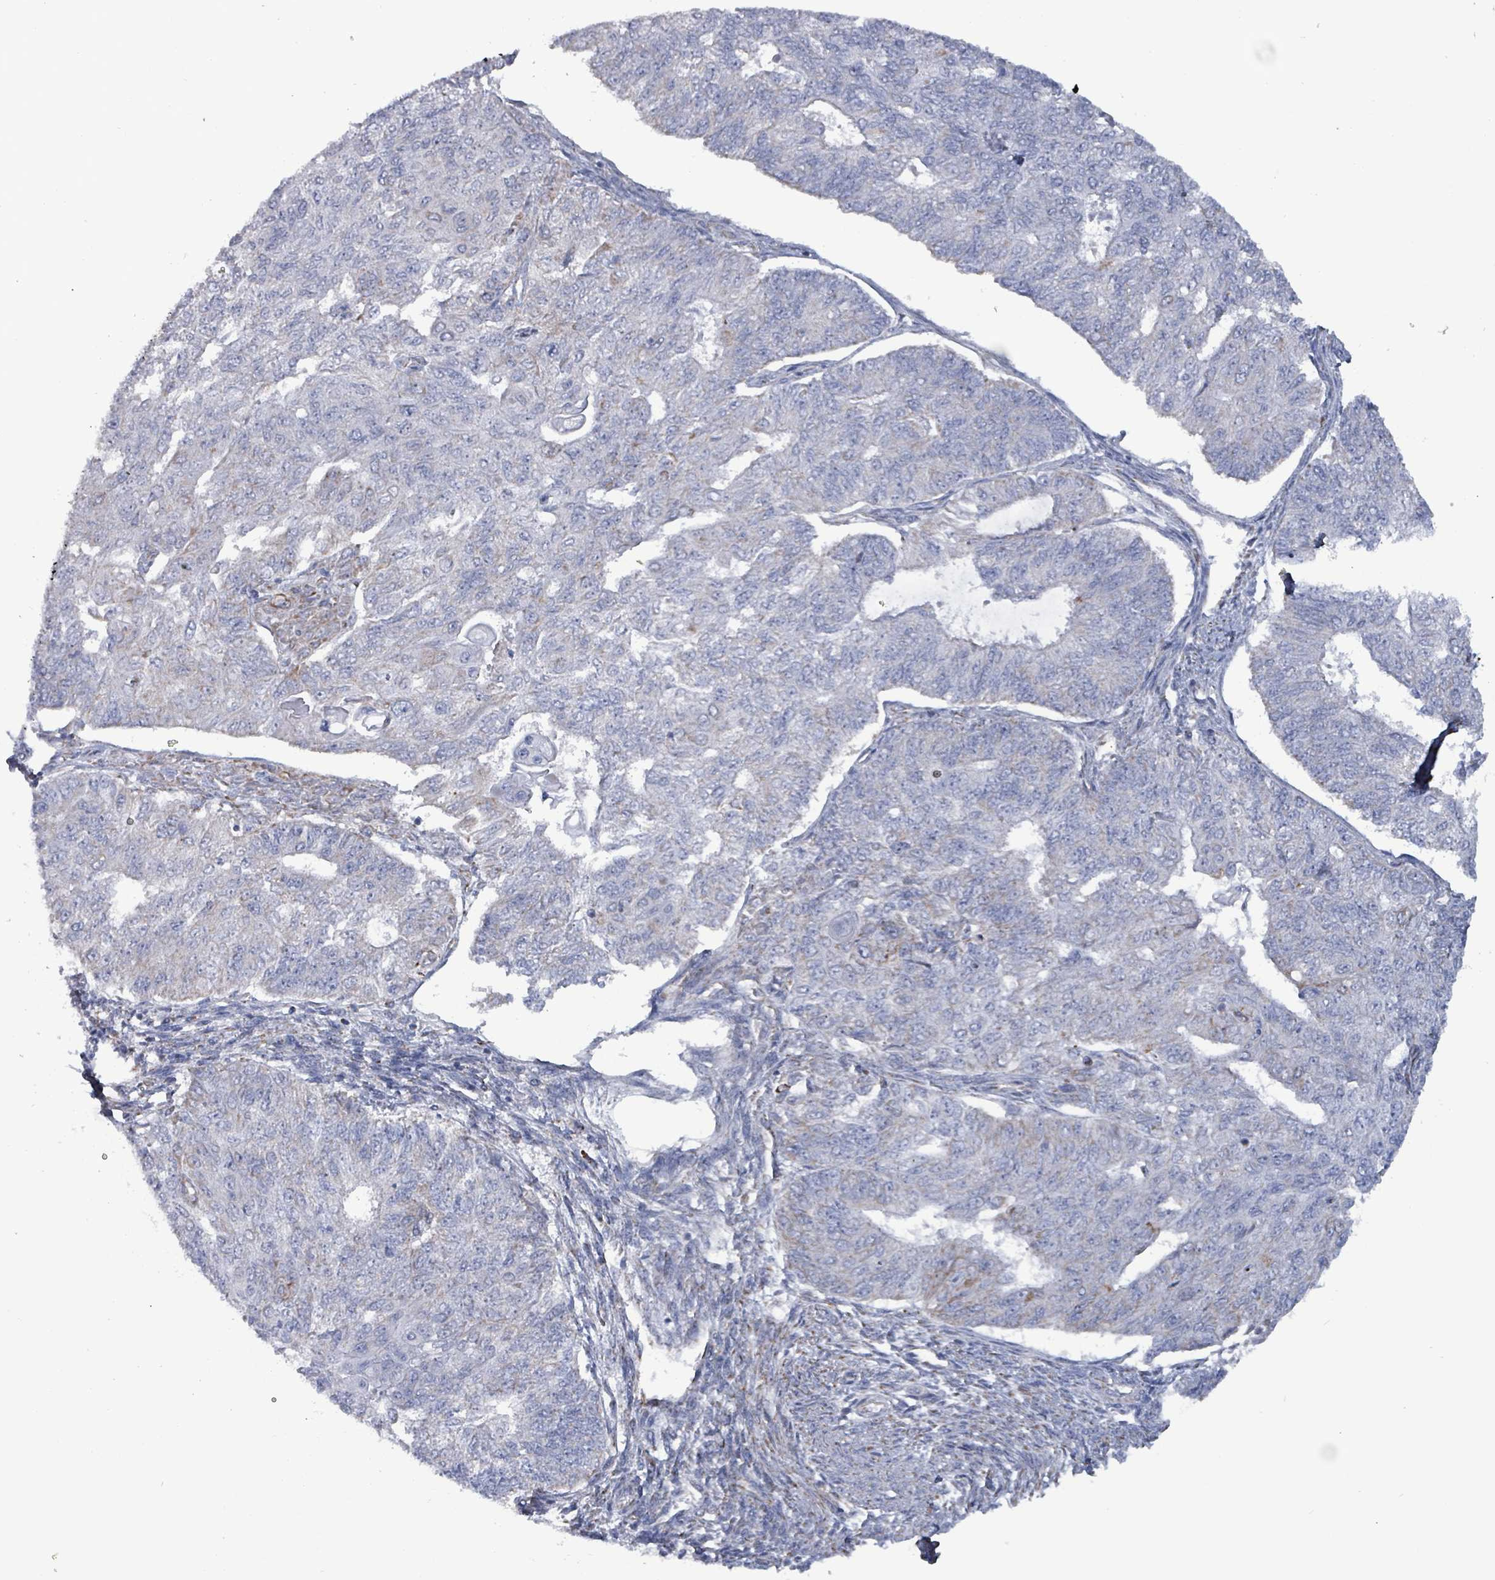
{"staining": {"intensity": "weak", "quantity": "<25%", "location": "cytoplasmic/membranous"}, "tissue": "endometrial cancer", "cell_type": "Tumor cells", "image_type": "cancer", "snomed": [{"axis": "morphology", "description": "Adenocarcinoma, NOS"}, {"axis": "topography", "description": "Endometrium"}], "caption": "Tumor cells are negative for protein expression in human adenocarcinoma (endometrial).", "gene": "IDH3B", "patient": {"sex": "female", "age": 32}}